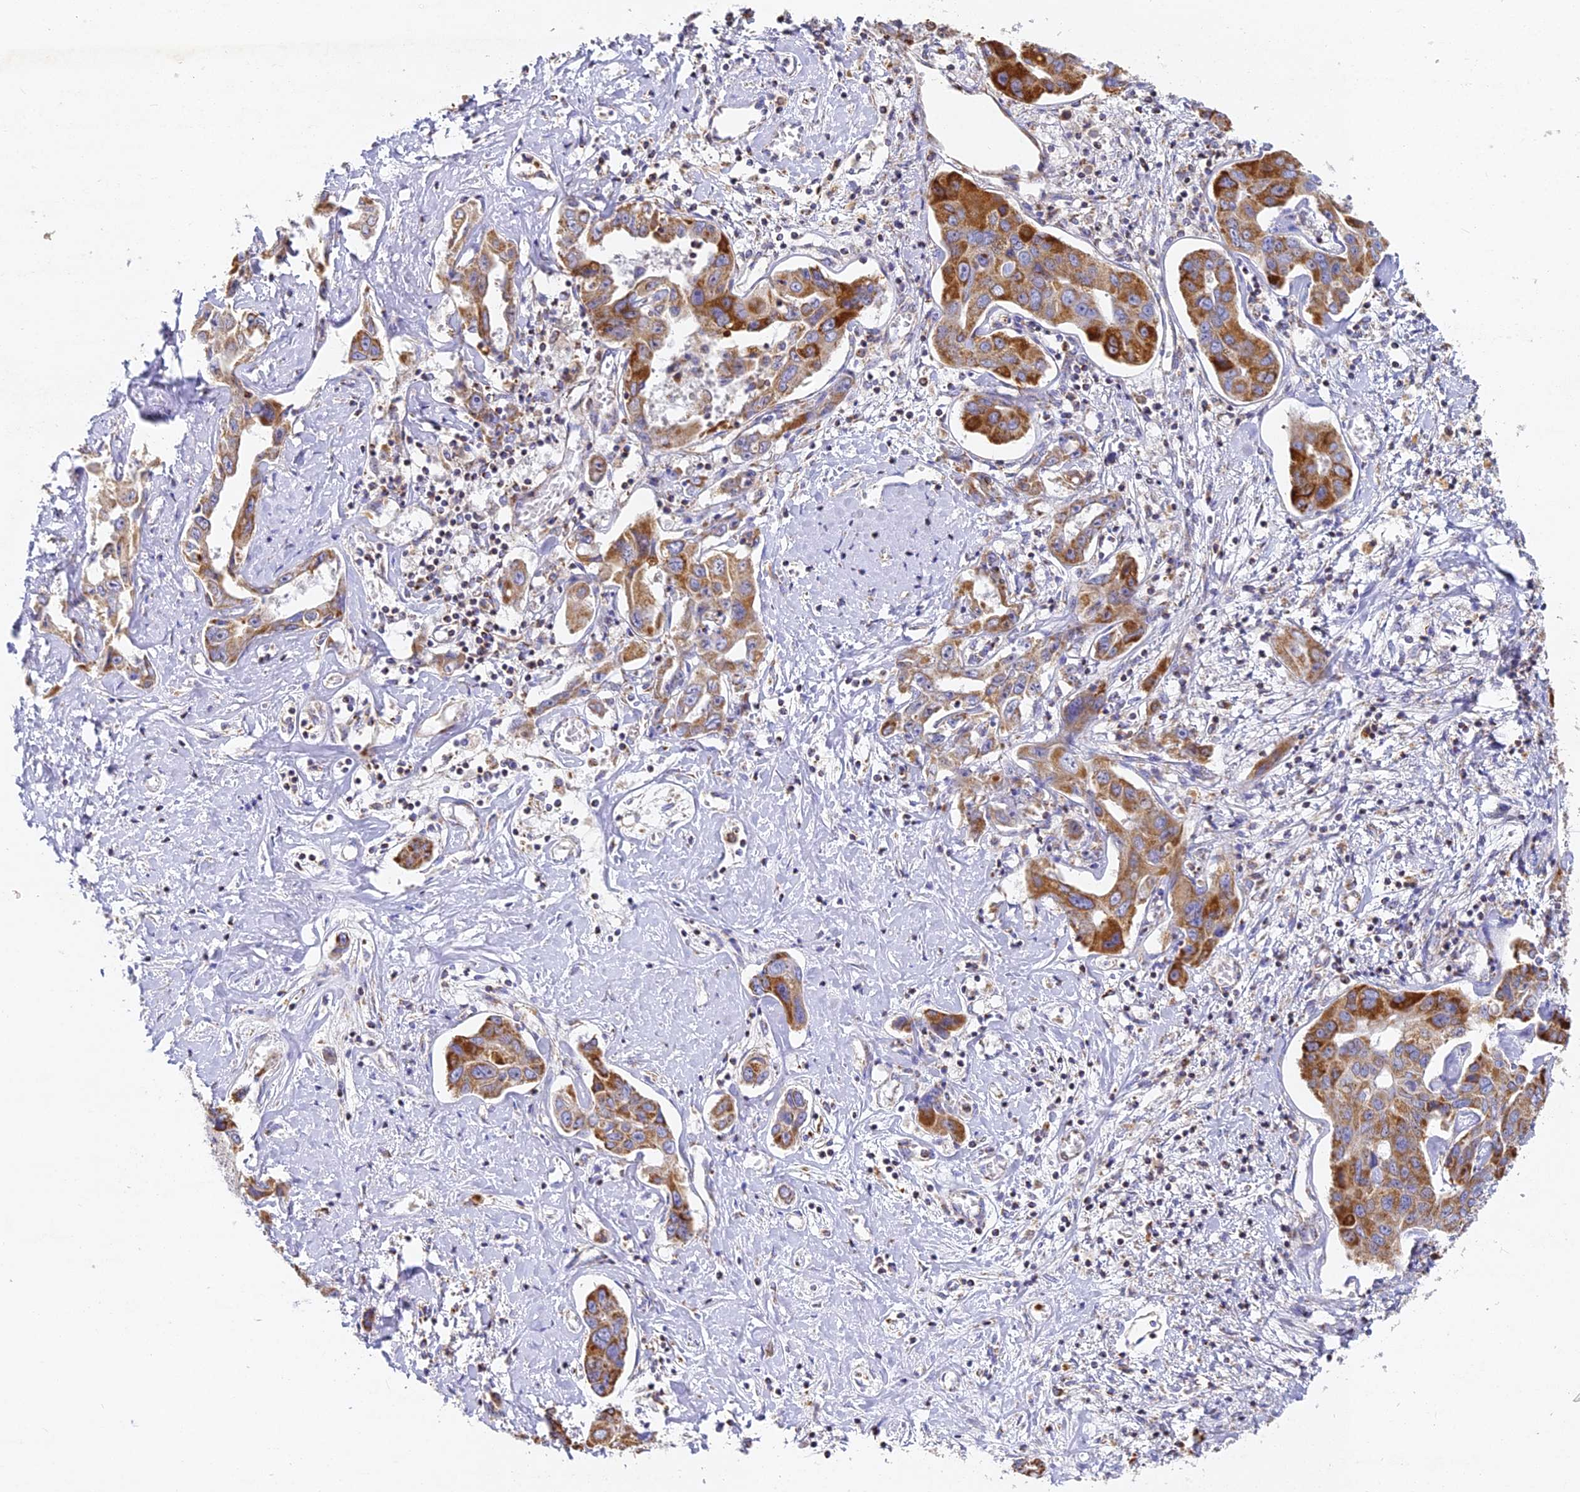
{"staining": {"intensity": "strong", "quantity": "25%-75%", "location": "cytoplasmic/membranous"}, "tissue": "liver cancer", "cell_type": "Tumor cells", "image_type": "cancer", "snomed": [{"axis": "morphology", "description": "Cholangiocarcinoma"}, {"axis": "topography", "description": "Liver"}], "caption": "Immunohistochemical staining of cholangiocarcinoma (liver) exhibits high levels of strong cytoplasmic/membranous protein positivity in approximately 25%-75% of tumor cells. (DAB IHC with brightfield microscopy, high magnification).", "gene": "DONSON", "patient": {"sex": "male", "age": 59}}